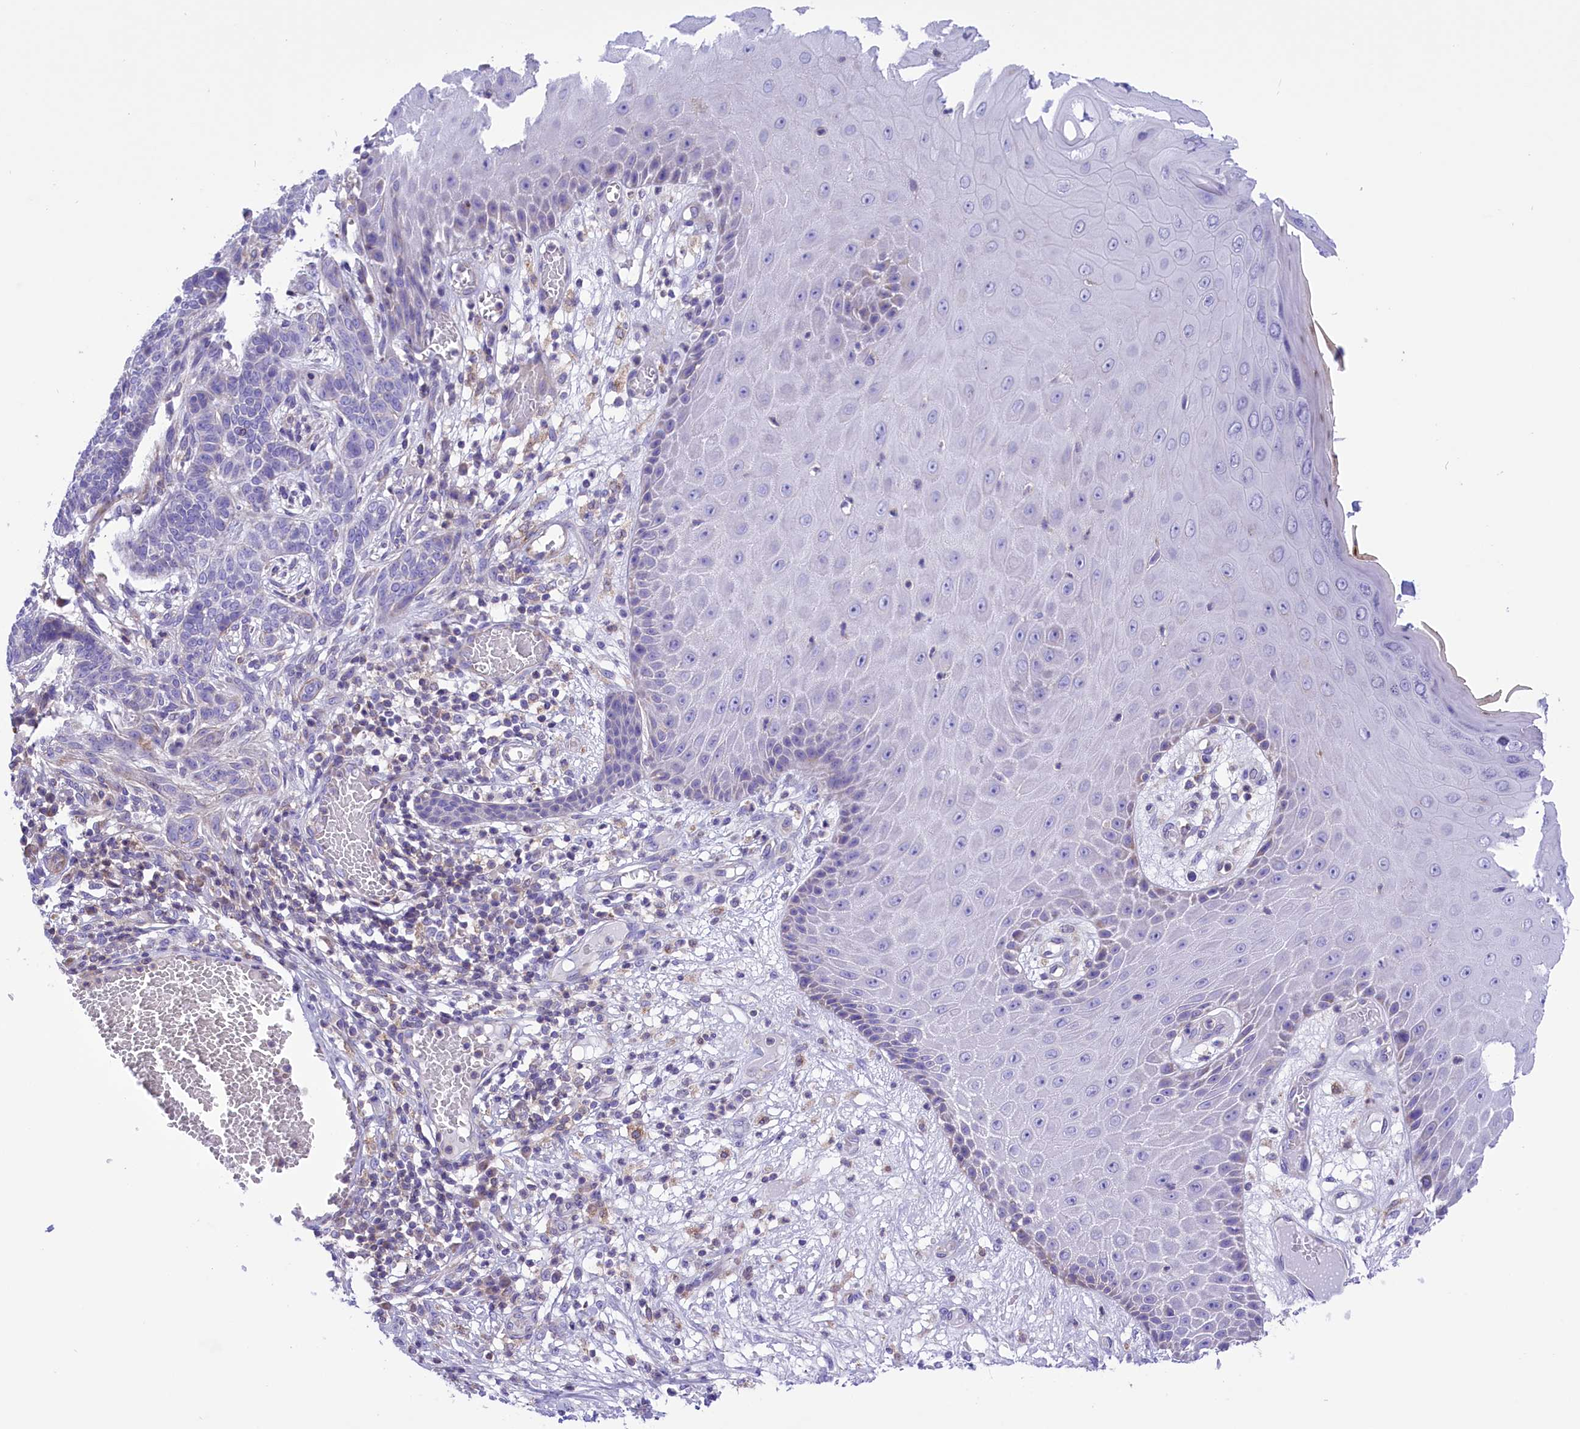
{"staining": {"intensity": "negative", "quantity": "none", "location": "none"}, "tissue": "skin cancer", "cell_type": "Tumor cells", "image_type": "cancer", "snomed": [{"axis": "morphology", "description": "Normal tissue, NOS"}, {"axis": "morphology", "description": "Basal cell carcinoma"}, {"axis": "topography", "description": "Skin"}], "caption": "Tumor cells show no significant protein expression in skin cancer (basal cell carcinoma).", "gene": "CORO7-PAM16", "patient": {"sex": "male", "age": 64}}